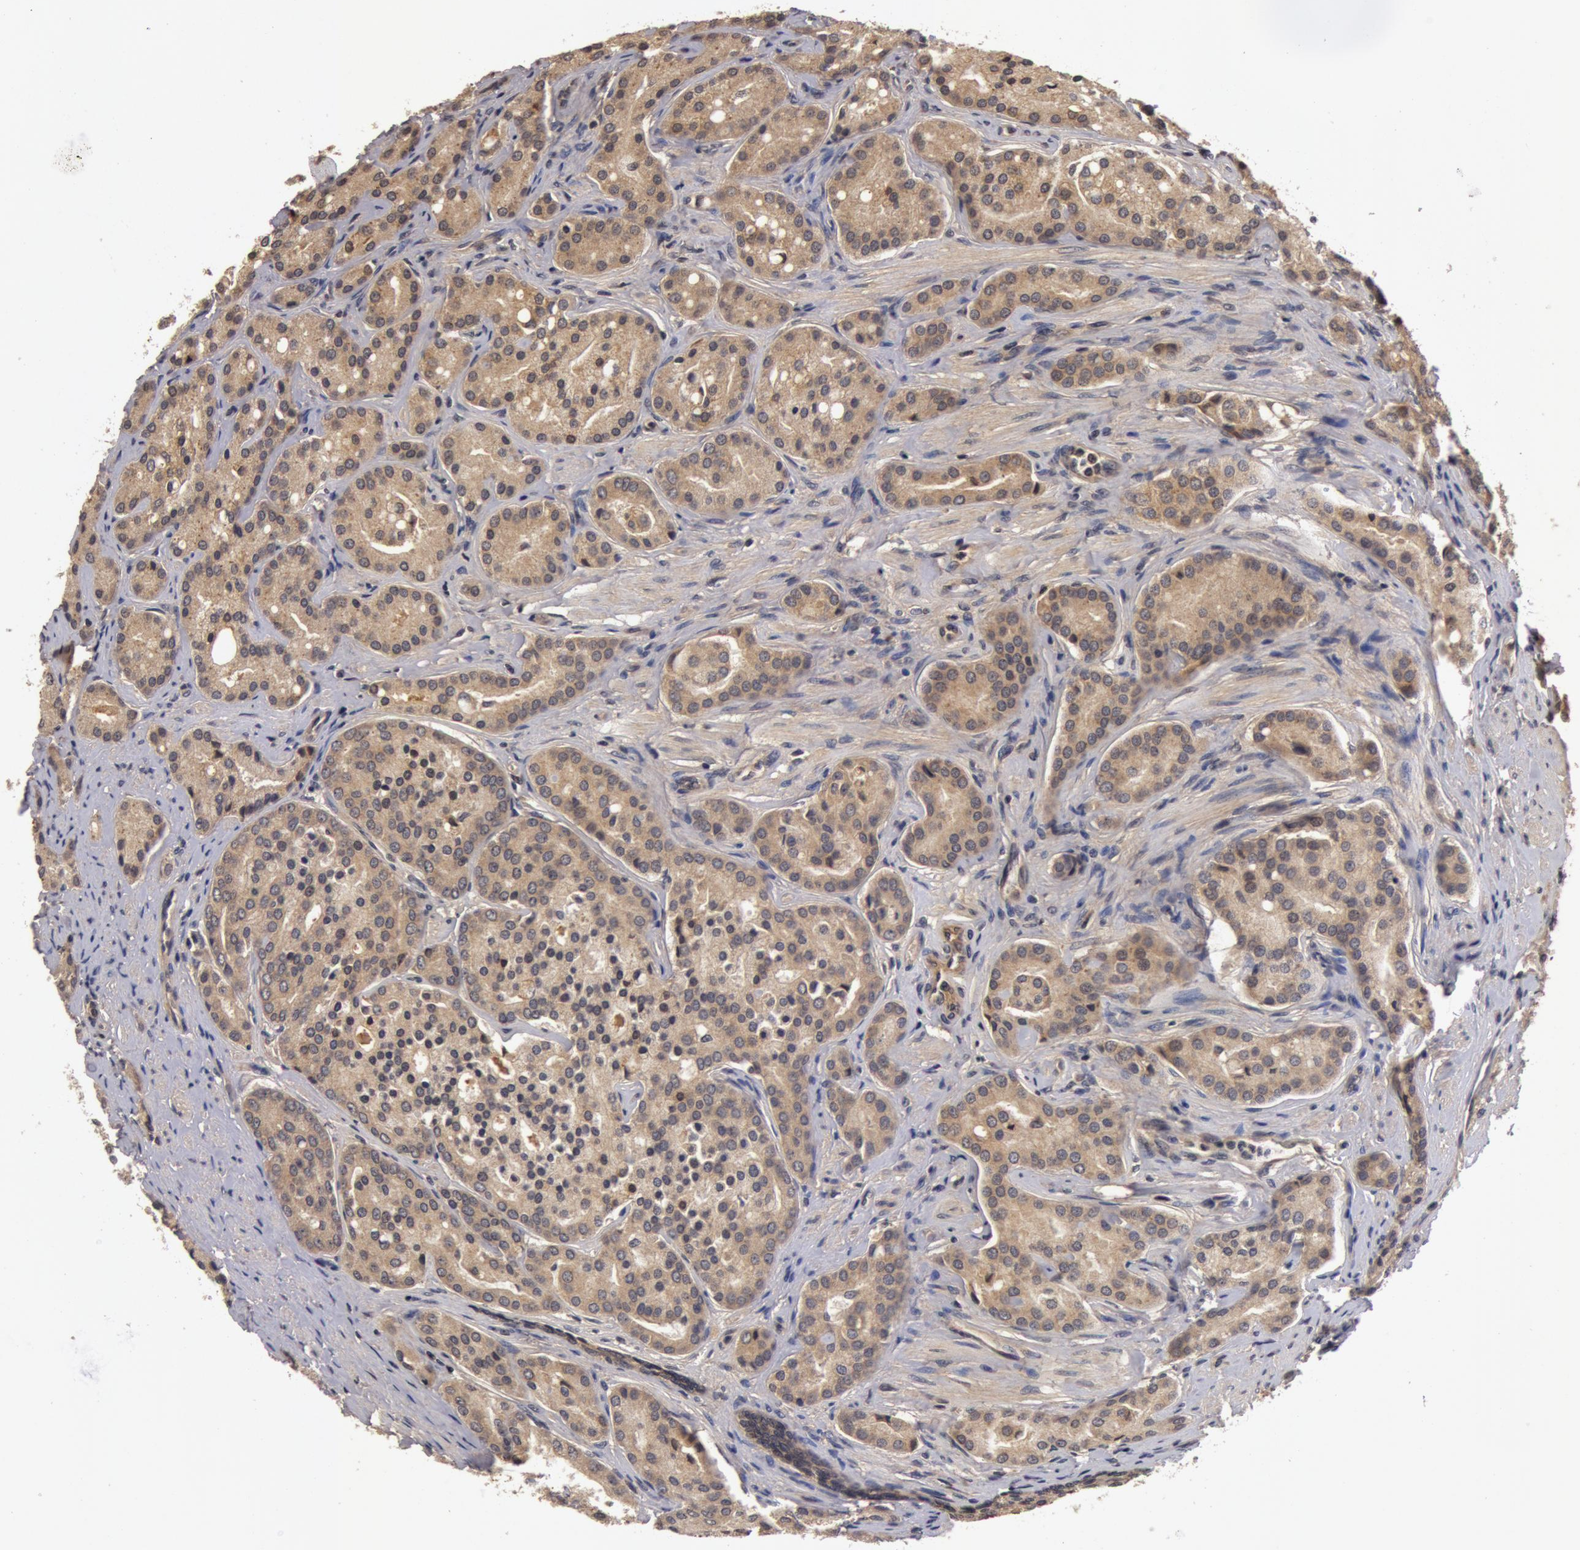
{"staining": {"intensity": "moderate", "quantity": ">75%", "location": "cytoplasmic/membranous"}, "tissue": "prostate cancer", "cell_type": "Tumor cells", "image_type": "cancer", "snomed": [{"axis": "morphology", "description": "Adenocarcinoma, High grade"}, {"axis": "topography", "description": "Prostate"}], "caption": "The photomicrograph exhibits immunohistochemical staining of adenocarcinoma (high-grade) (prostate). There is moderate cytoplasmic/membranous staining is appreciated in approximately >75% of tumor cells.", "gene": "BCHE", "patient": {"sex": "male", "age": 64}}